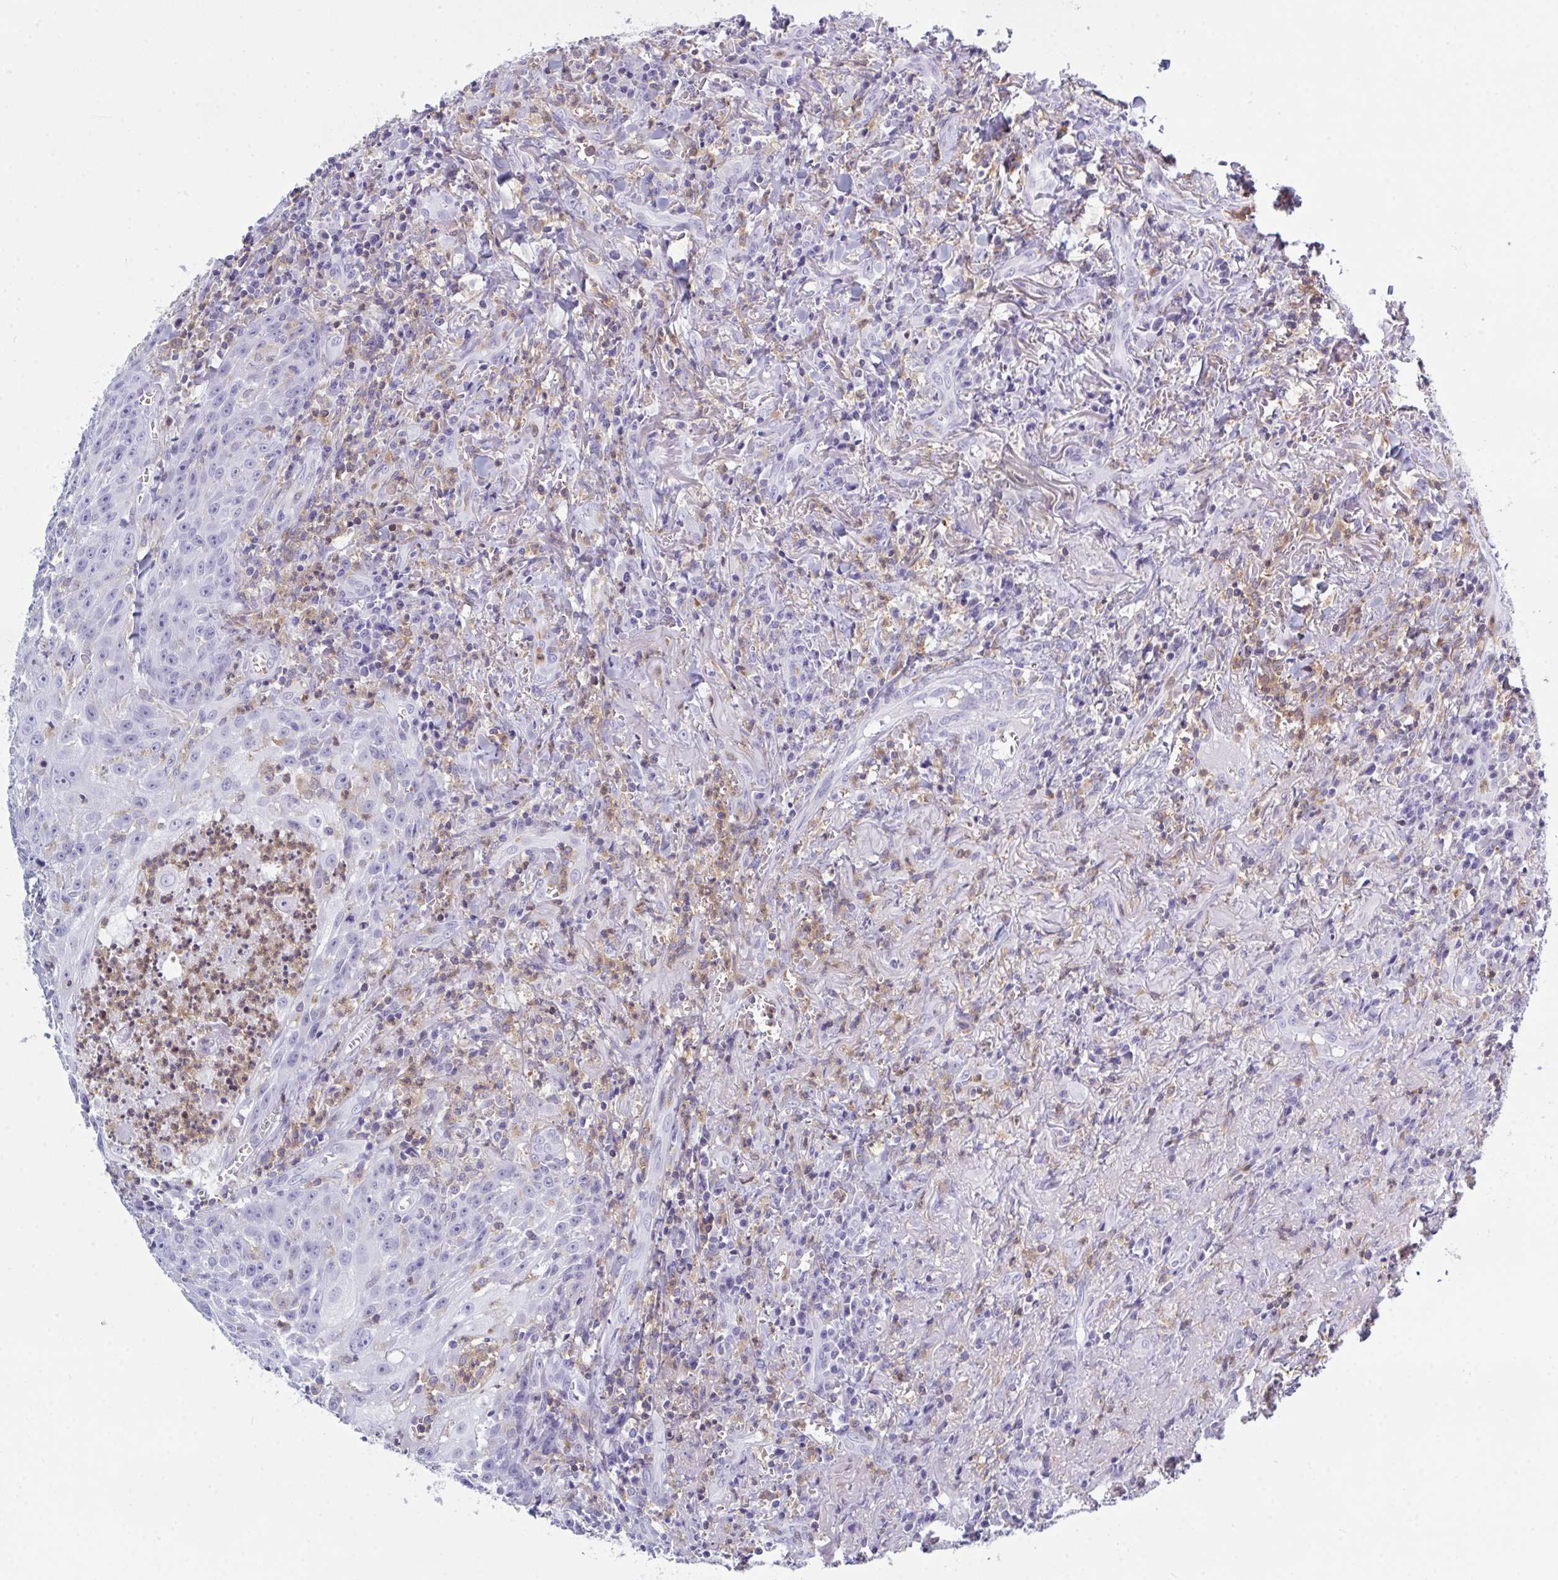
{"staining": {"intensity": "negative", "quantity": "none", "location": "none"}, "tissue": "head and neck cancer", "cell_type": "Tumor cells", "image_type": "cancer", "snomed": [{"axis": "morphology", "description": "Normal tissue, NOS"}, {"axis": "morphology", "description": "Squamous cell carcinoma, NOS"}, {"axis": "topography", "description": "Oral tissue"}, {"axis": "topography", "description": "Head-Neck"}], "caption": "Human head and neck squamous cell carcinoma stained for a protein using IHC displays no staining in tumor cells.", "gene": "MYO1F", "patient": {"sex": "female", "age": 70}}